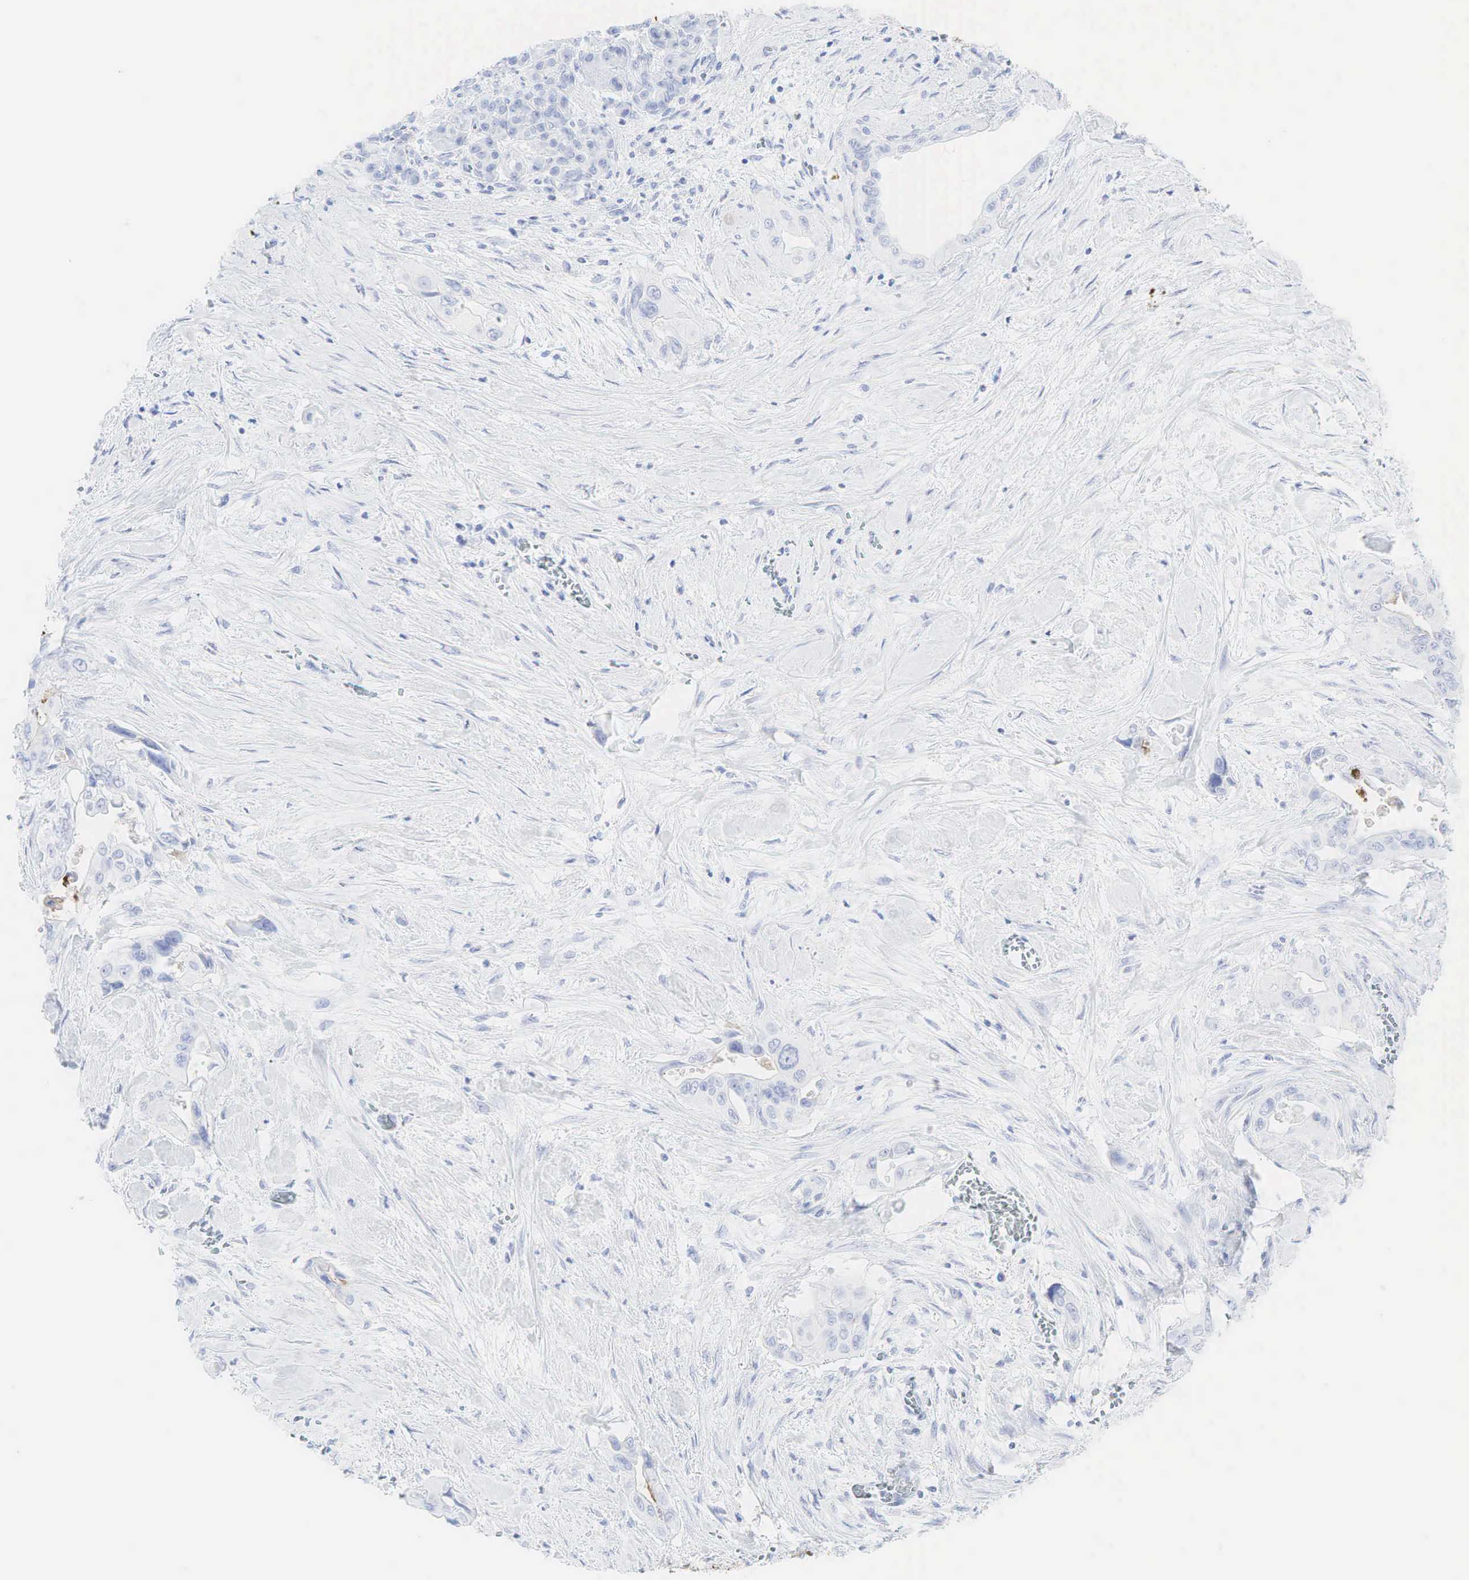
{"staining": {"intensity": "moderate", "quantity": "<25%", "location": "cytoplasmic/membranous"}, "tissue": "pancreatic cancer", "cell_type": "Tumor cells", "image_type": "cancer", "snomed": [{"axis": "morphology", "description": "Adenocarcinoma, NOS"}, {"axis": "topography", "description": "Pancreas"}], "caption": "DAB (3,3'-diaminobenzidine) immunohistochemical staining of human pancreatic adenocarcinoma exhibits moderate cytoplasmic/membranous protein staining in about <25% of tumor cells. Using DAB (3,3'-diaminobenzidine) (brown) and hematoxylin (blue) stains, captured at high magnification using brightfield microscopy.", "gene": "CEACAM5", "patient": {"sex": "male", "age": 77}}